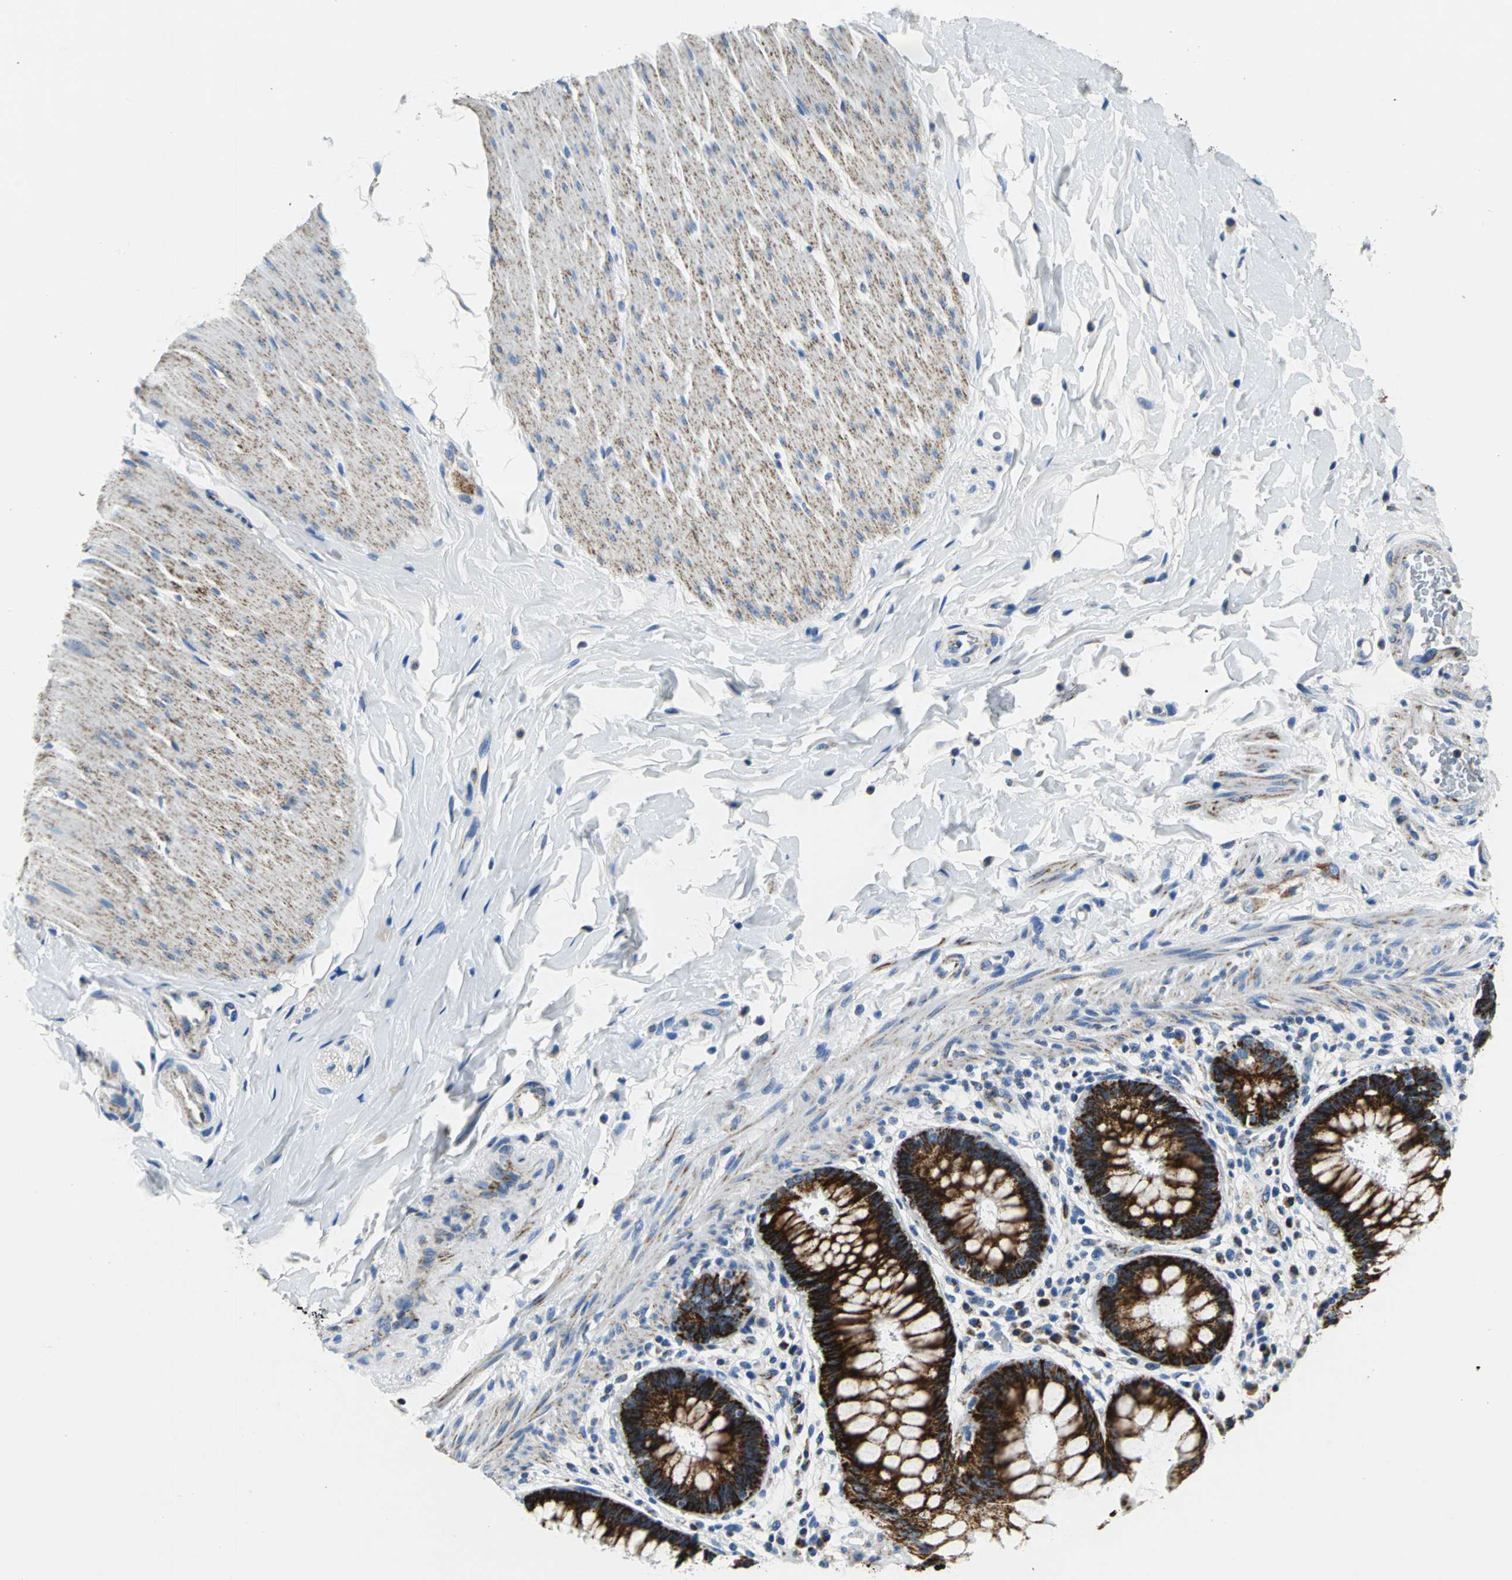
{"staining": {"intensity": "strong", "quantity": ">75%", "location": "cytoplasmic/membranous"}, "tissue": "rectum", "cell_type": "Glandular cells", "image_type": "normal", "snomed": [{"axis": "morphology", "description": "Normal tissue, NOS"}, {"axis": "topography", "description": "Rectum"}], "caption": "DAB immunohistochemical staining of normal human rectum demonstrates strong cytoplasmic/membranous protein staining in approximately >75% of glandular cells. Nuclei are stained in blue.", "gene": "IFI6", "patient": {"sex": "female", "age": 46}}